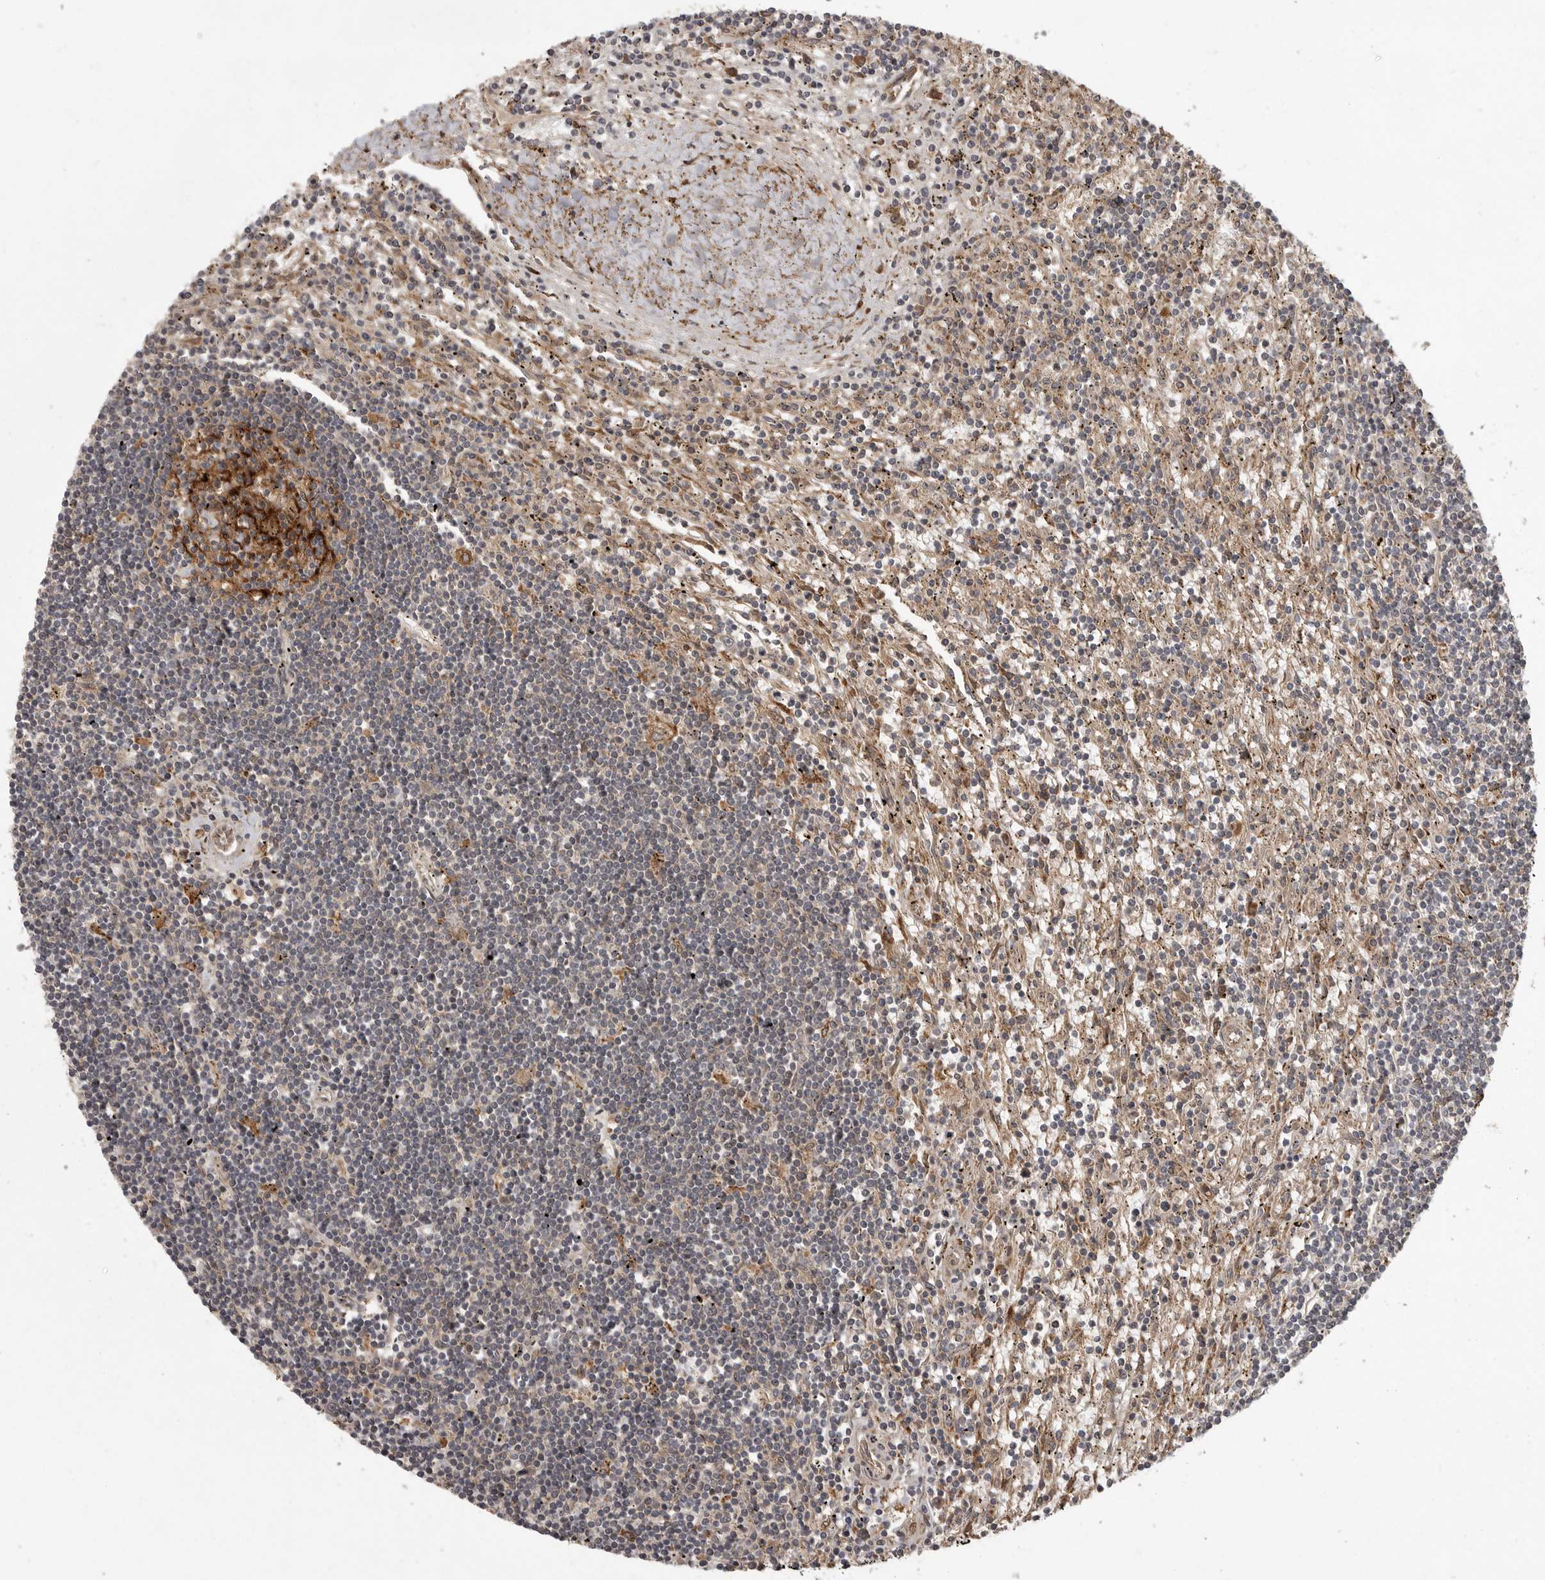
{"staining": {"intensity": "negative", "quantity": "none", "location": "none"}, "tissue": "lymphoma", "cell_type": "Tumor cells", "image_type": "cancer", "snomed": [{"axis": "morphology", "description": "Malignant lymphoma, non-Hodgkin's type, Low grade"}, {"axis": "topography", "description": "Spleen"}], "caption": "Immunohistochemical staining of human malignant lymphoma, non-Hodgkin's type (low-grade) demonstrates no significant staining in tumor cells. (DAB (3,3'-diaminobenzidine) IHC visualized using brightfield microscopy, high magnification).", "gene": "GPR31", "patient": {"sex": "male", "age": 76}}